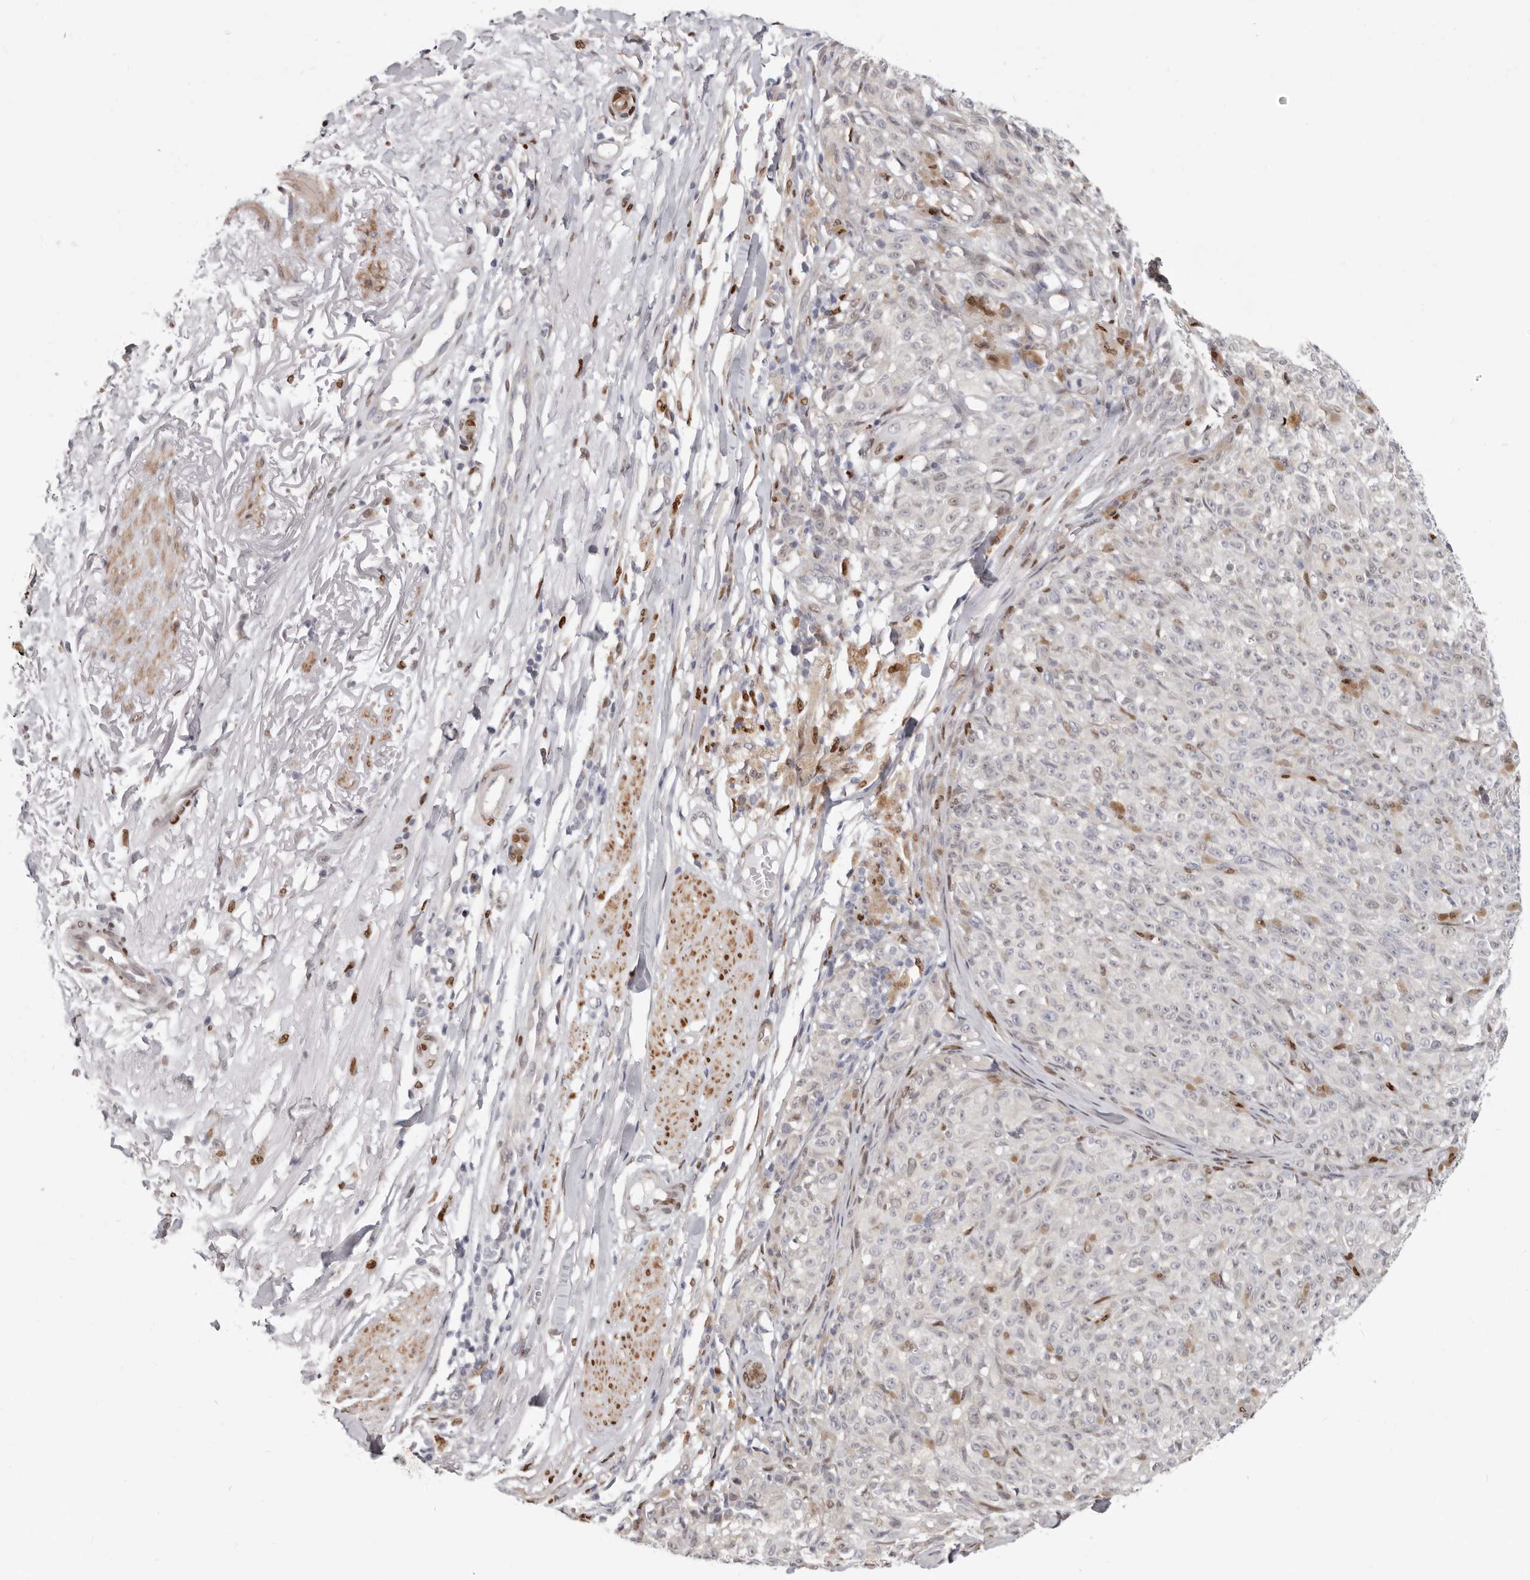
{"staining": {"intensity": "moderate", "quantity": "<25%", "location": "nuclear"}, "tissue": "melanoma", "cell_type": "Tumor cells", "image_type": "cancer", "snomed": [{"axis": "morphology", "description": "Malignant melanoma, NOS"}, {"axis": "topography", "description": "Skin"}], "caption": "This histopathology image shows immunohistochemistry staining of human melanoma, with low moderate nuclear expression in approximately <25% of tumor cells.", "gene": "SRP19", "patient": {"sex": "female", "age": 82}}